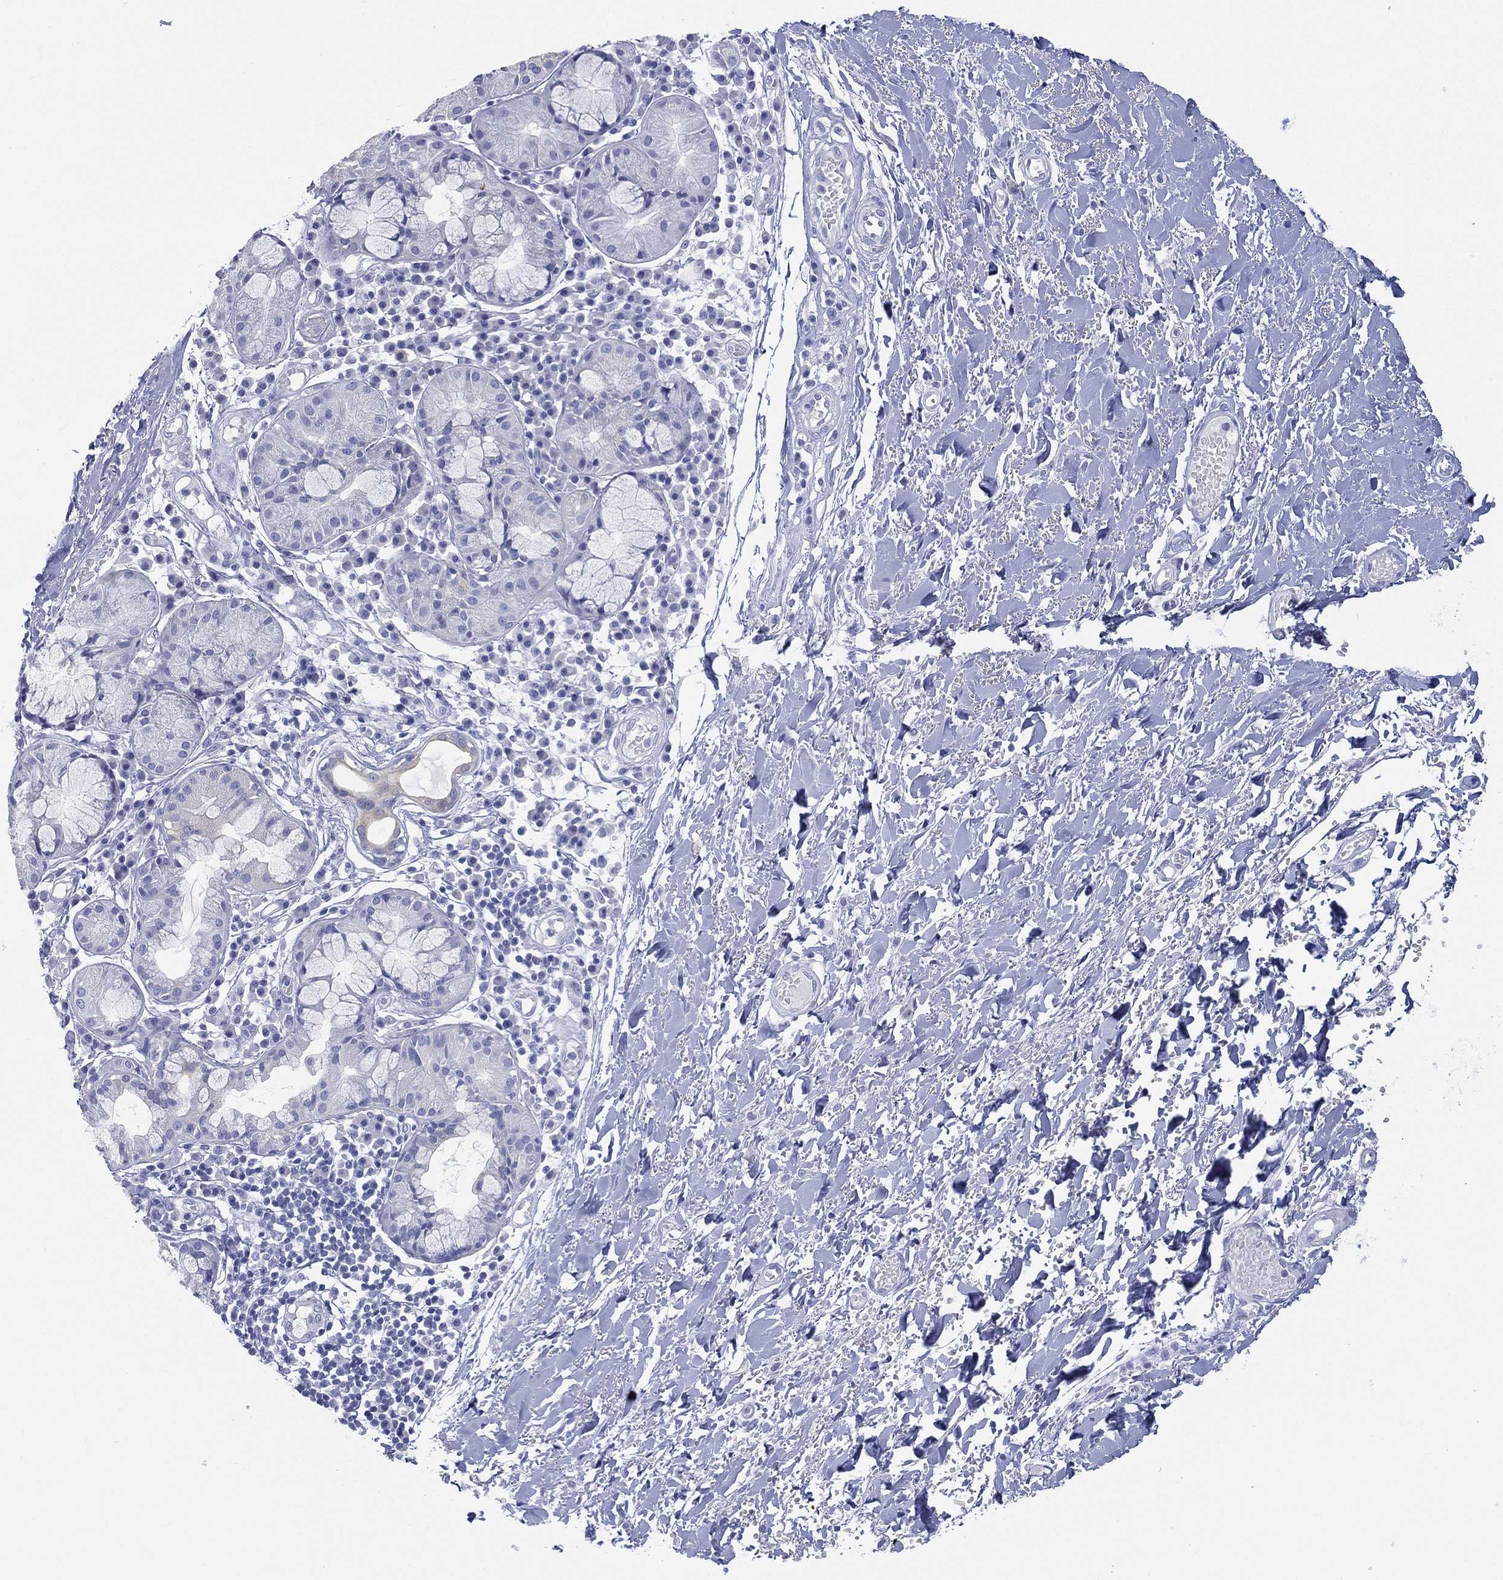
{"staining": {"intensity": "negative", "quantity": "none", "location": "none"}, "tissue": "soft tissue", "cell_type": "Fibroblasts", "image_type": "normal", "snomed": [{"axis": "morphology", "description": "Normal tissue, NOS"}, {"axis": "topography", "description": "Cartilage tissue"}], "caption": "Soft tissue stained for a protein using immunohistochemistry reveals no staining fibroblasts.", "gene": "FMO1", "patient": {"sex": "male", "age": 81}}